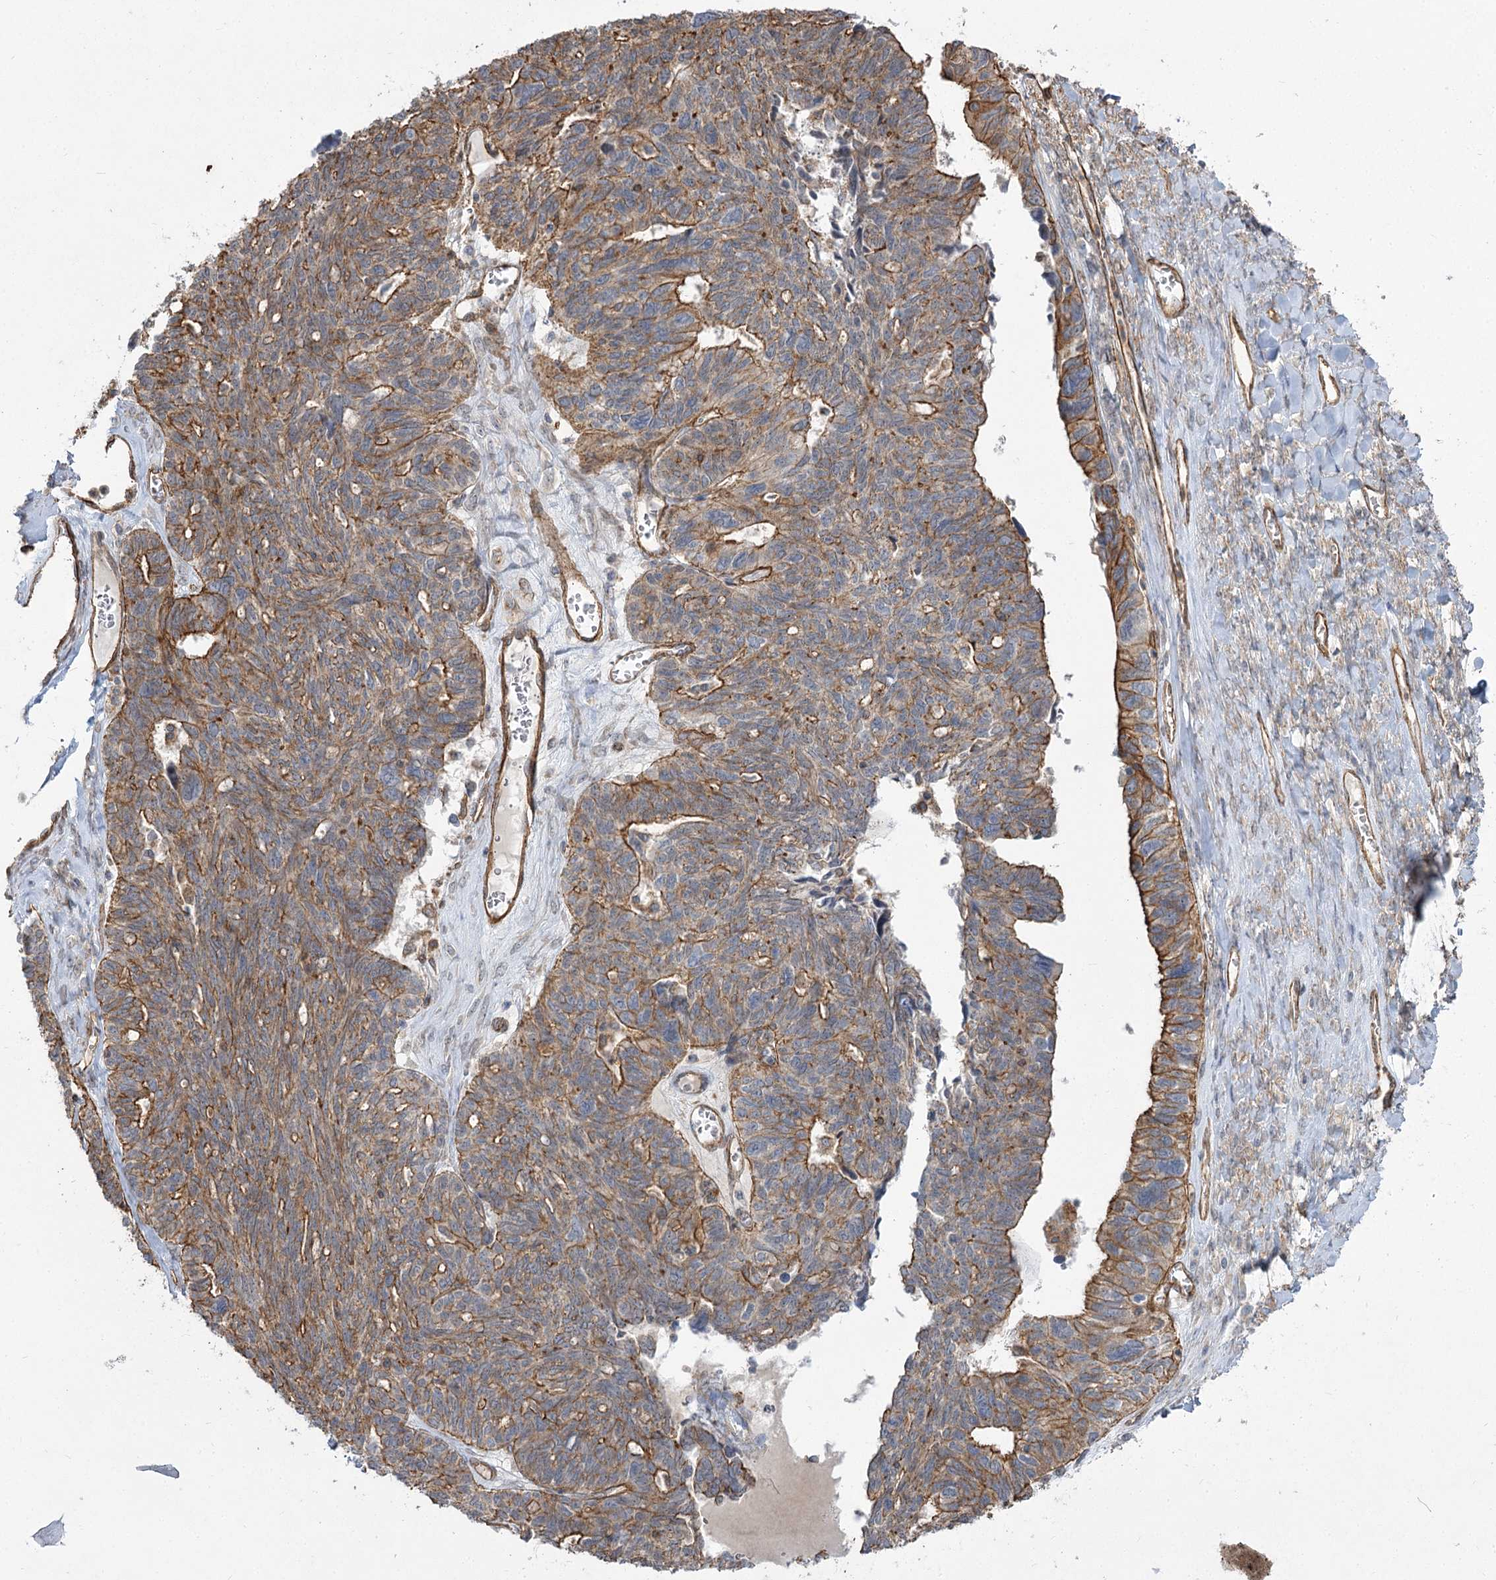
{"staining": {"intensity": "moderate", "quantity": ">75%", "location": "cytoplasmic/membranous"}, "tissue": "ovarian cancer", "cell_type": "Tumor cells", "image_type": "cancer", "snomed": [{"axis": "morphology", "description": "Cystadenocarcinoma, serous, NOS"}, {"axis": "topography", "description": "Ovary"}], "caption": "Human ovarian cancer stained for a protein (brown) displays moderate cytoplasmic/membranous positive staining in about >75% of tumor cells.", "gene": "SH3BP5L", "patient": {"sex": "female", "age": 79}}